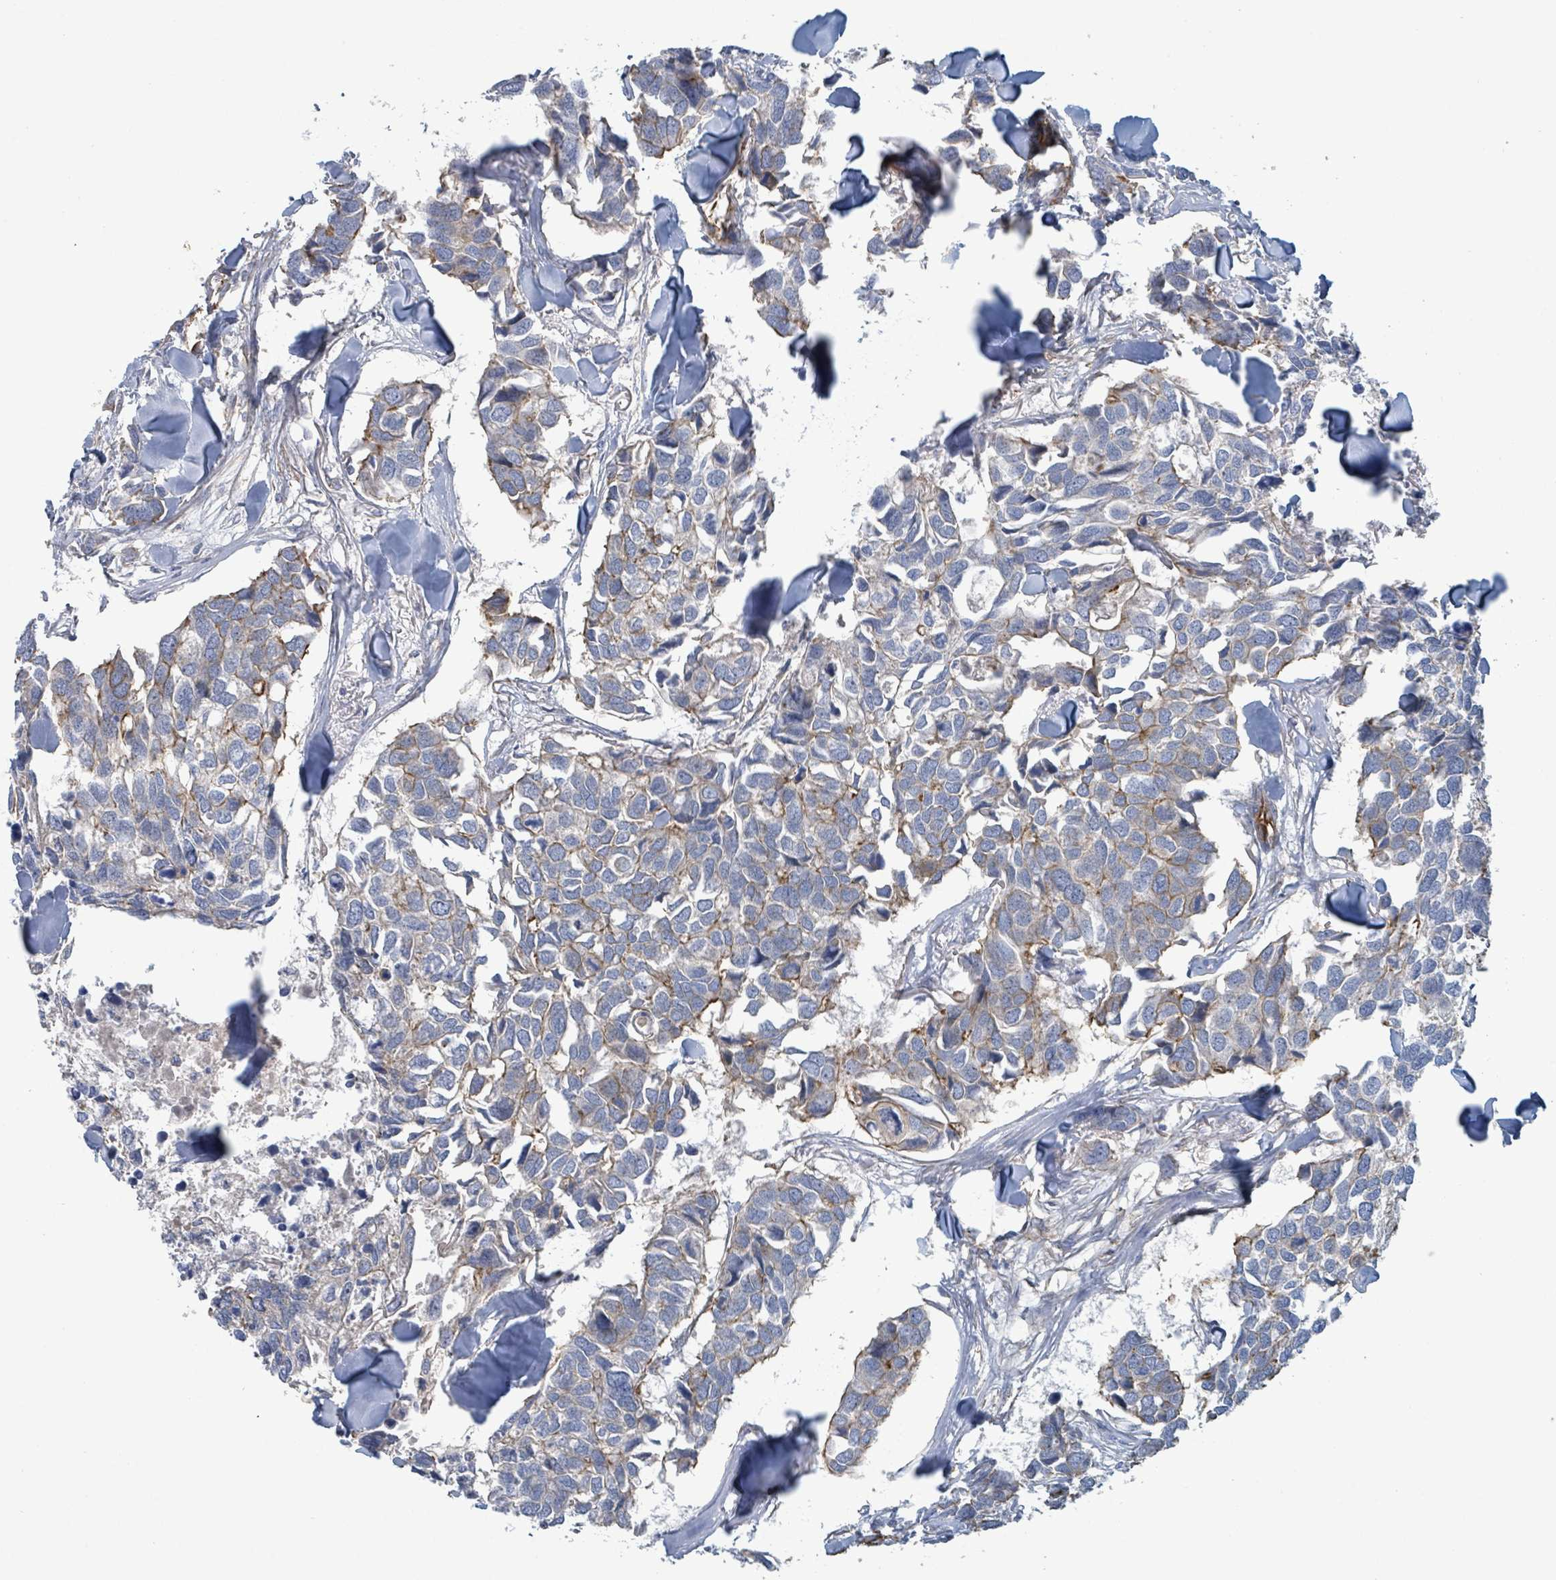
{"staining": {"intensity": "moderate", "quantity": "<25%", "location": "cytoplasmic/membranous"}, "tissue": "breast cancer", "cell_type": "Tumor cells", "image_type": "cancer", "snomed": [{"axis": "morphology", "description": "Duct carcinoma"}, {"axis": "topography", "description": "Breast"}], "caption": "A photomicrograph showing moderate cytoplasmic/membranous expression in approximately <25% of tumor cells in breast cancer (intraductal carcinoma), as visualized by brown immunohistochemical staining.", "gene": "LDOC1", "patient": {"sex": "female", "age": 83}}